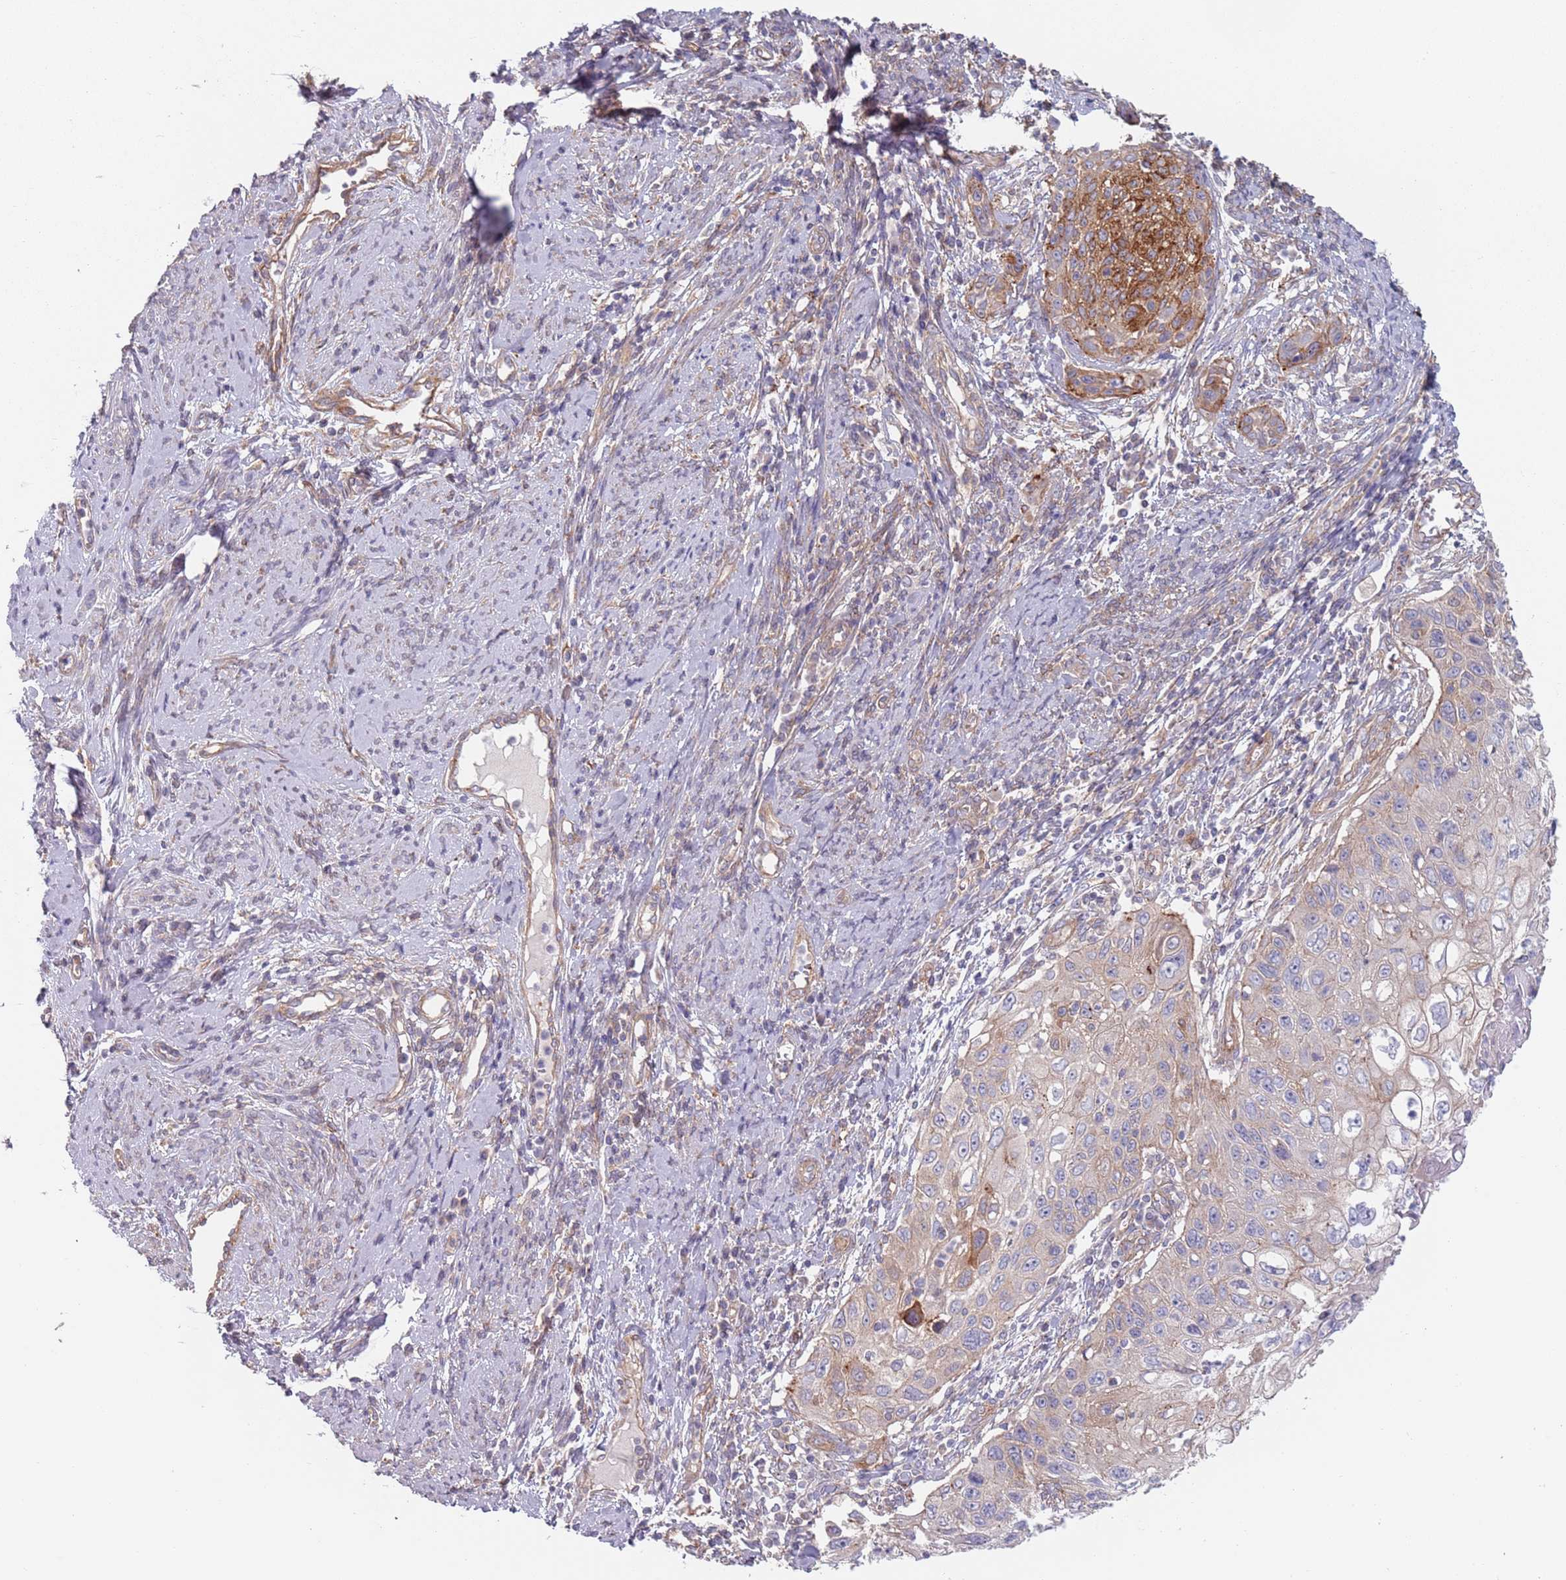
{"staining": {"intensity": "weak", "quantity": ">75%", "location": "cytoplasmic/membranous"}, "tissue": "cervical cancer", "cell_type": "Tumor cells", "image_type": "cancer", "snomed": [{"axis": "morphology", "description": "Squamous cell carcinoma, NOS"}, {"axis": "topography", "description": "Cervix"}], "caption": "Immunohistochemical staining of cervical squamous cell carcinoma exhibits low levels of weak cytoplasmic/membranous protein positivity in approximately >75% of tumor cells.", "gene": "APPL2", "patient": {"sex": "female", "age": 70}}